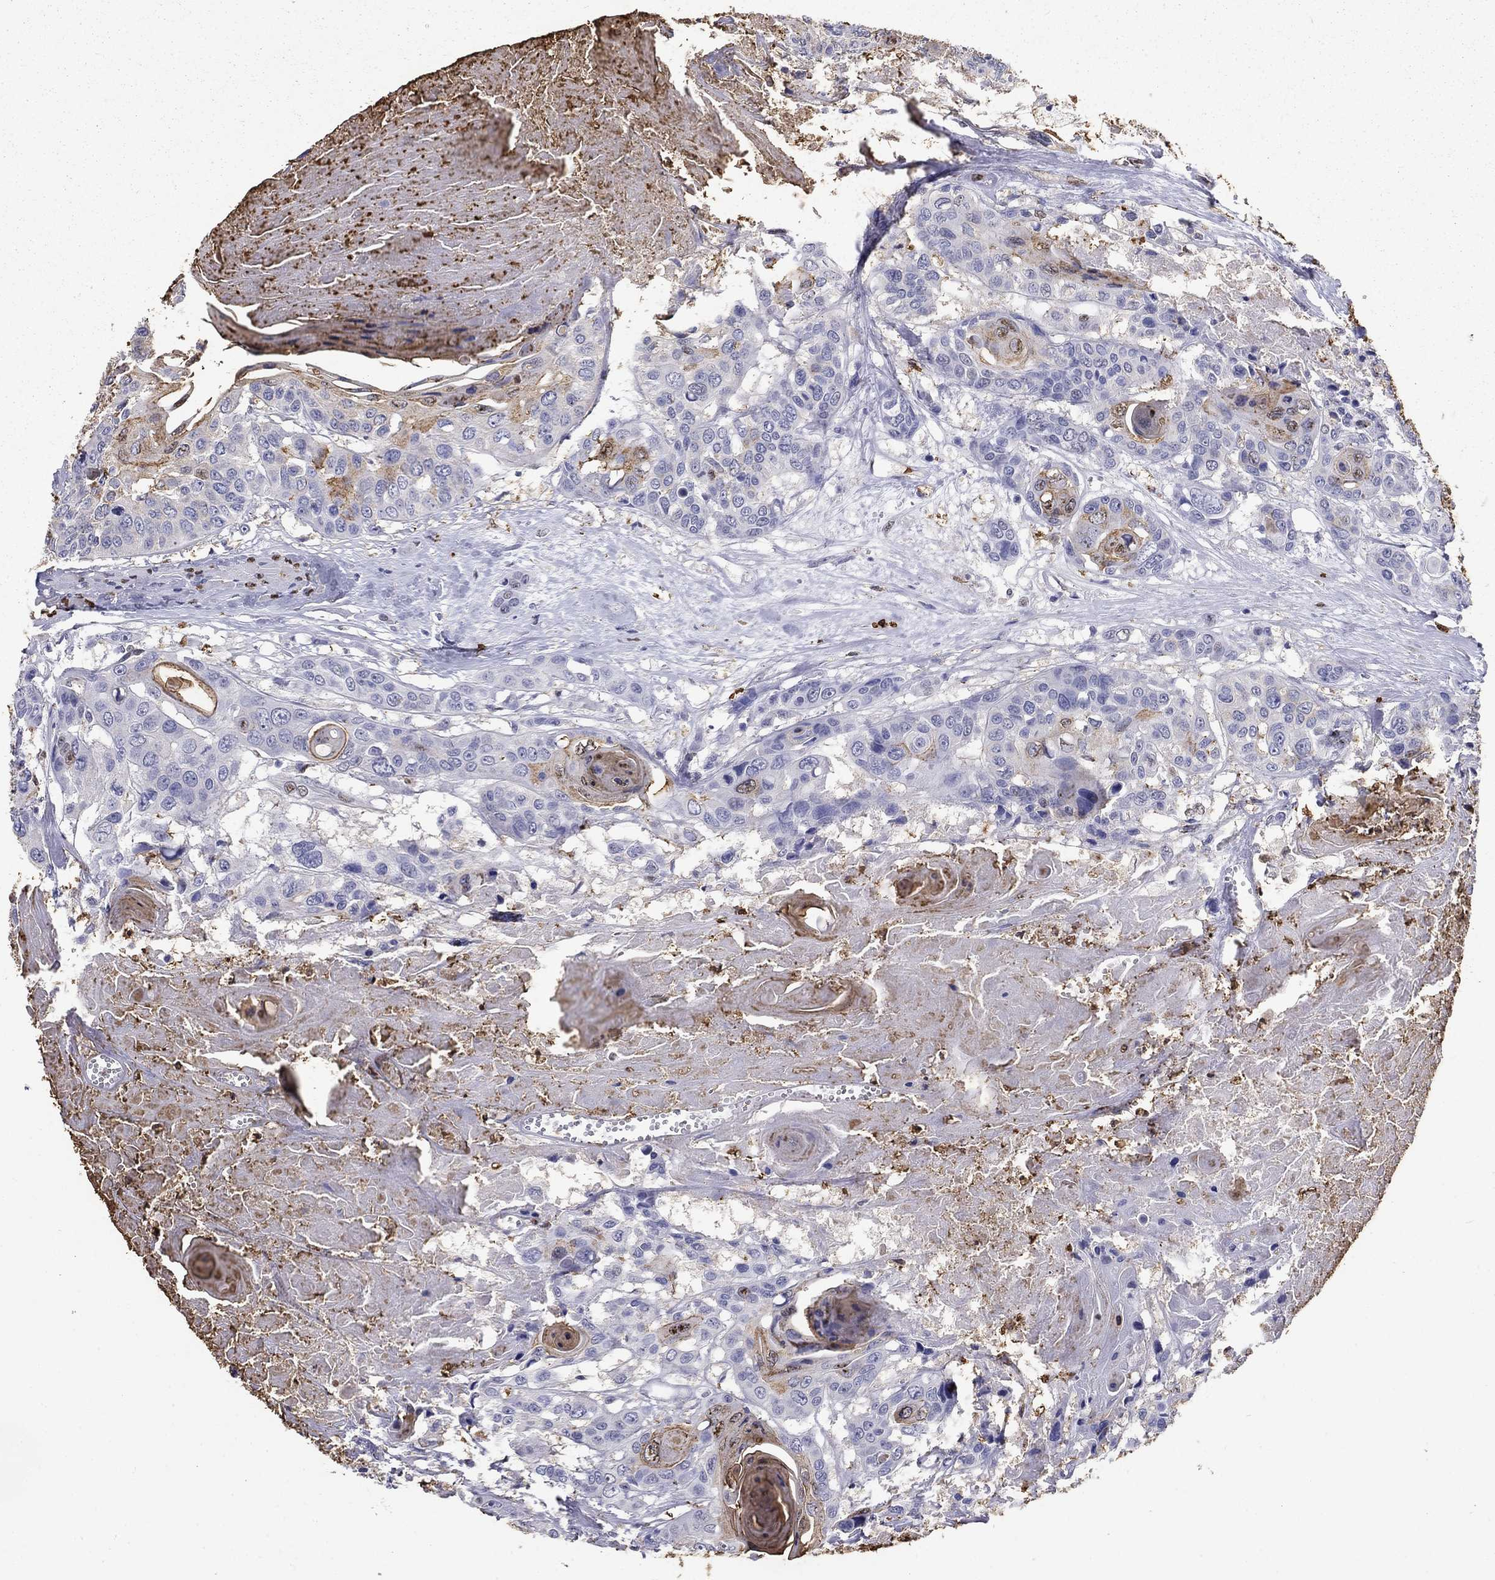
{"staining": {"intensity": "moderate", "quantity": "<25%", "location": "nuclear"}, "tissue": "head and neck cancer", "cell_type": "Tumor cells", "image_type": "cancer", "snomed": [{"axis": "morphology", "description": "Squamous cell carcinoma, NOS"}, {"axis": "topography", "description": "Oral tissue"}, {"axis": "topography", "description": "Head-Neck"}], "caption": "Head and neck cancer (squamous cell carcinoma) was stained to show a protein in brown. There is low levels of moderate nuclear positivity in approximately <25% of tumor cells. (Brightfield microscopy of DAB IHC at high magnification).", "gene": "IGSF8", "patient": {"sex": "male", "age": 56}}